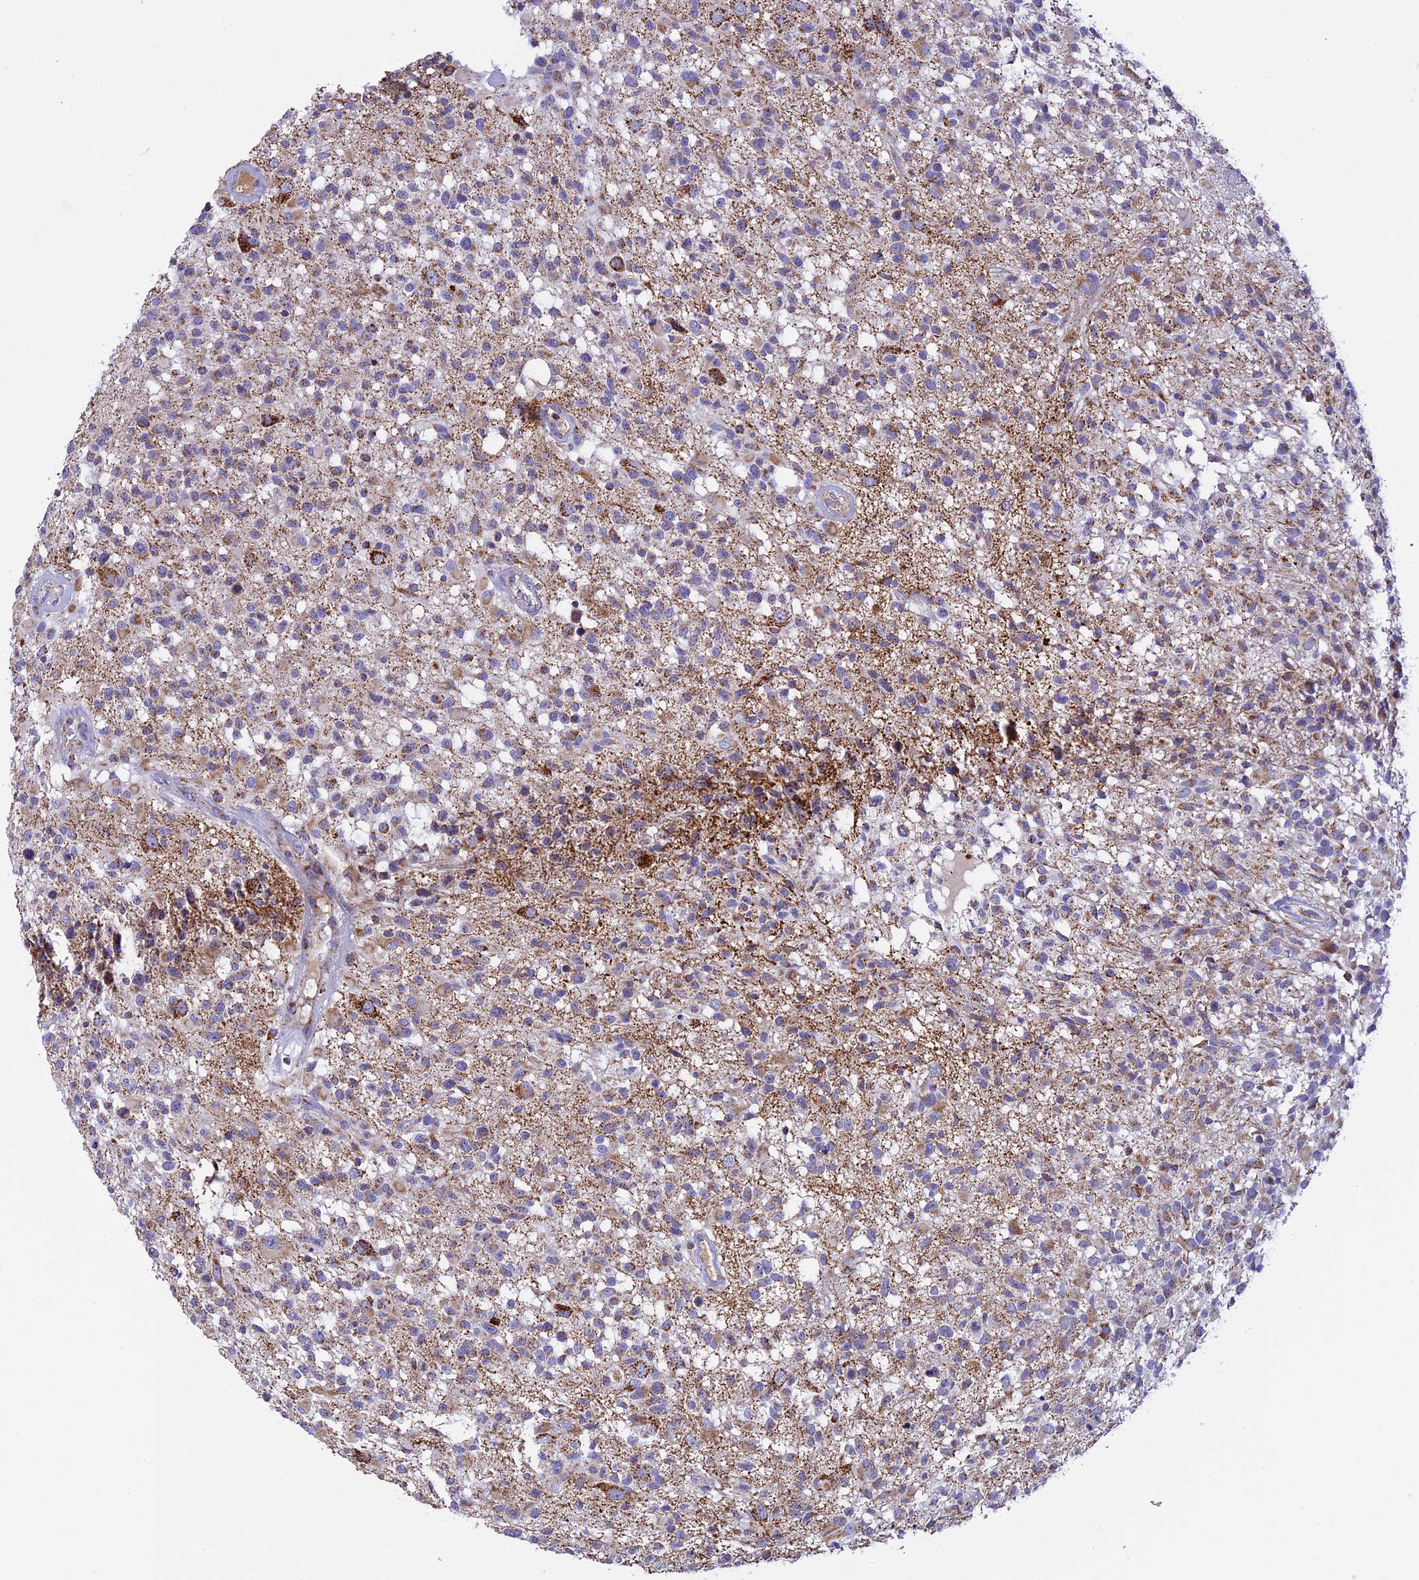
{"staining": {"intensity": "moderate", "quantity": "25%-75%", "location": "cytoplasmic/membranous"}, "tissue": "glioma", "cell_type": "Tumor cells", "image_type": "cancer", "snomed": [{"axis": "morphology", "description": "Glioma, malignant, High grade"}, {"axis": "morphology", "description": "Glioblastoma, NOS"}, {"axis": "topography", "description": "Brain"}], "caption": "Immunohistochemical staining of human glioma exhibits moderate cytoplasmic/membranous protein positivity in about 25%-75% of tumor cells.", "gene": "KCNG1", "patient": {"sex": "male", "age": 60}}